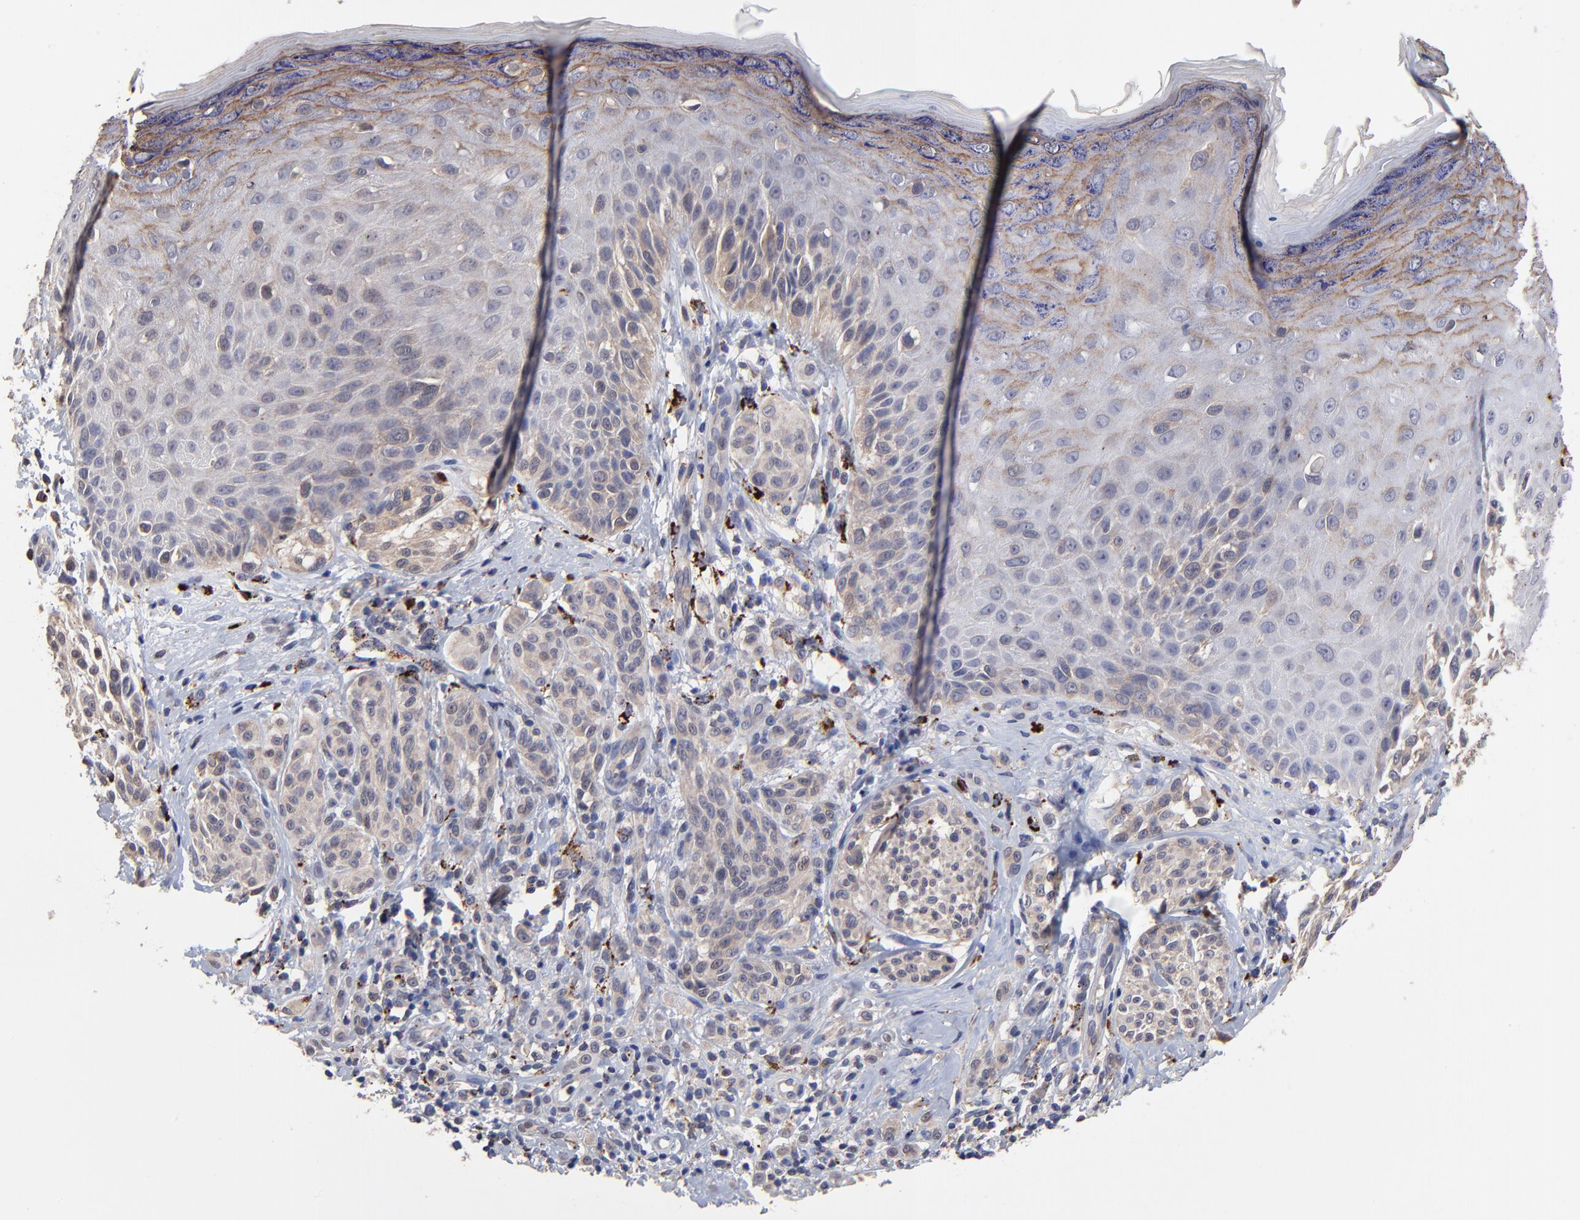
{"staining": {"intensity": "weak", "quantity": ">75%", "location": "cytoplasmic/membranous"}, "tissue": "melanoma", "cell_type": "Tumor cells", "image_type": "cancer", "snomed": [{"axis": "morphology", "description": "Malignant melanoma, NOS"}, {"axis": "topography", "description": "Skin"}], "caption": "Immunohistochemical staining of human malignant melanoma demonstrates low levels of weak cytoplasmic/membranous protein expression in approximately >75% of tumor cells.", "gene": "PDE4B", "patient": {"sex": "male", "age": 57}}